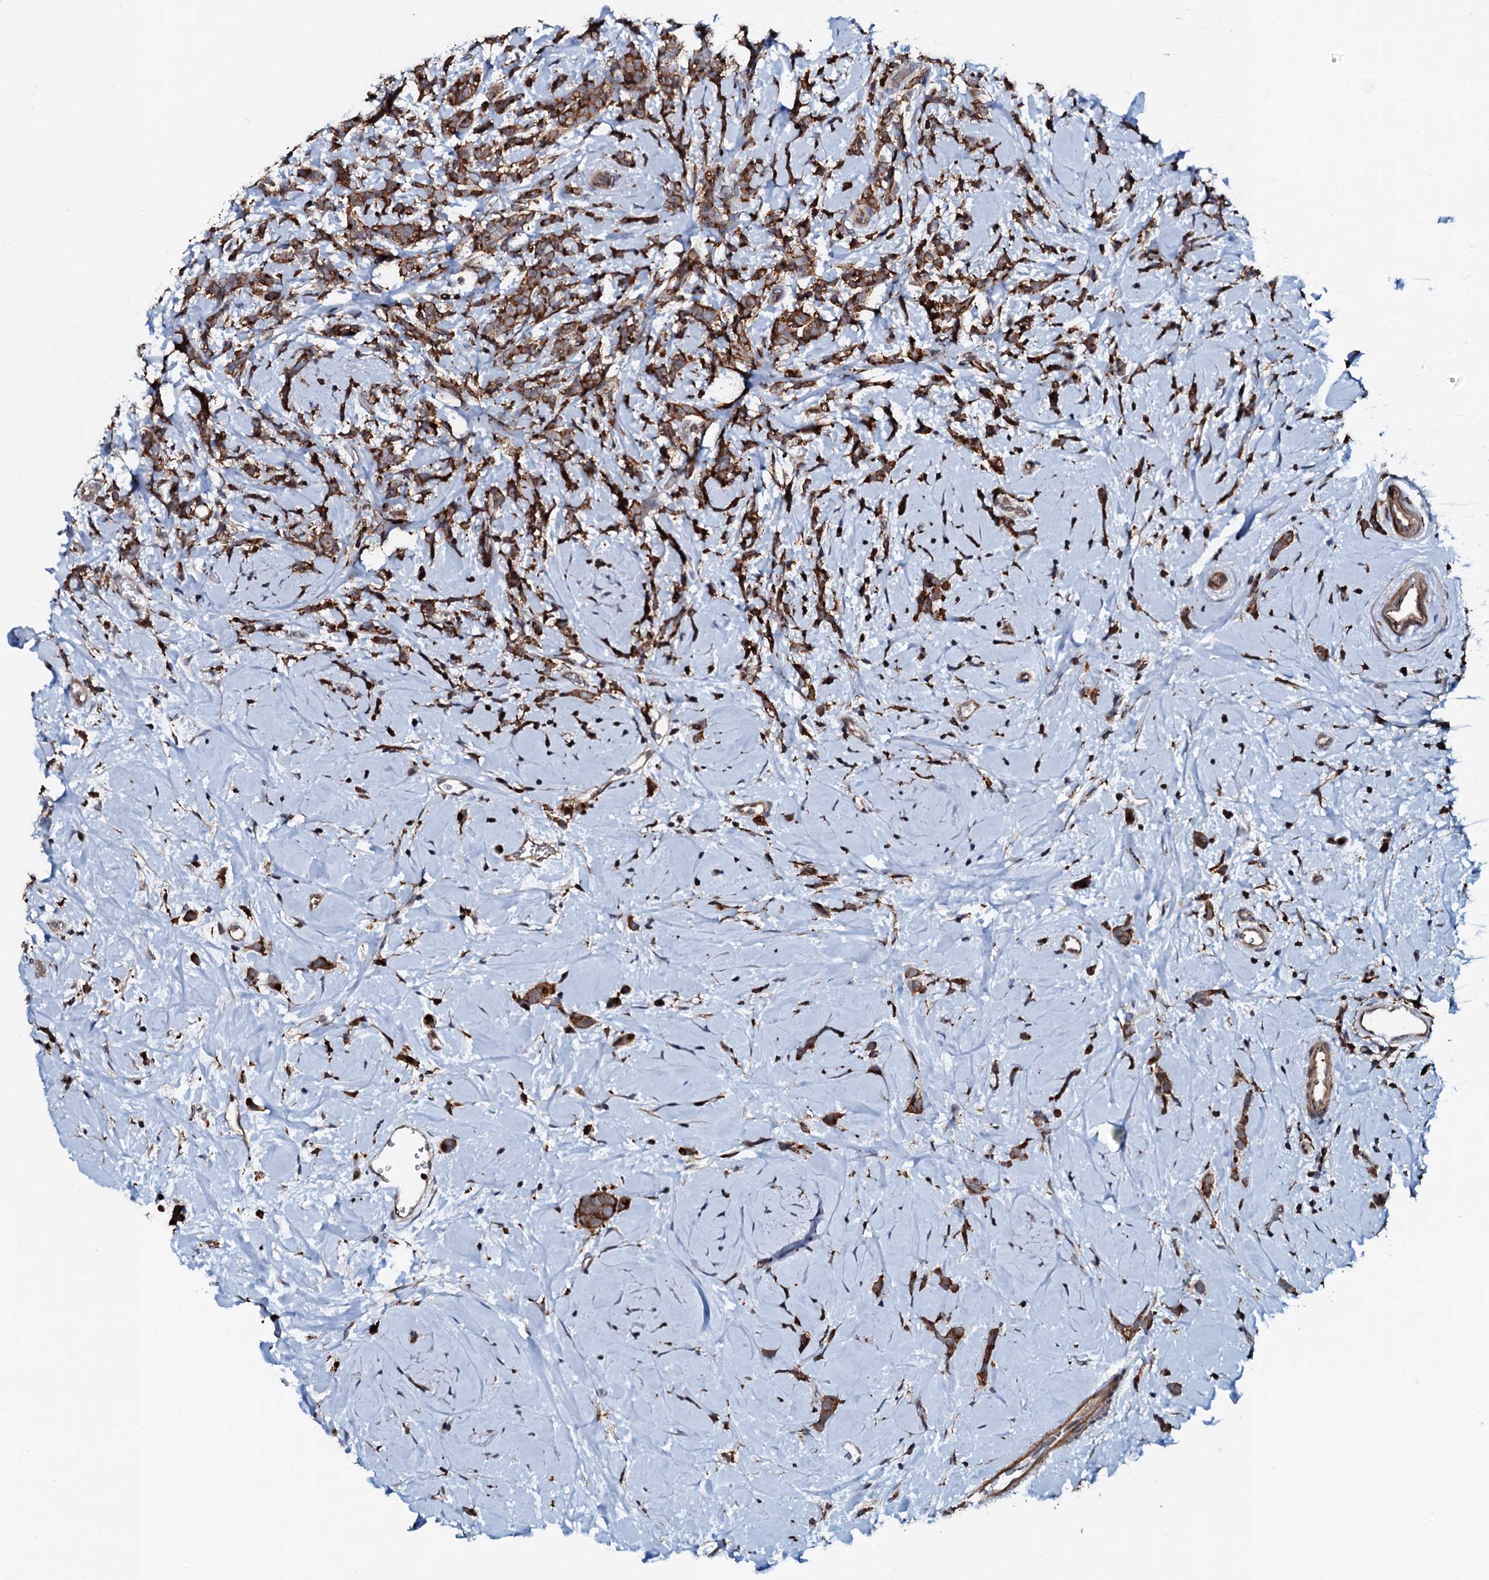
{"staining": {"intensity": "strong", "quantity": ">75%", "location": "cytoplasmic/membranous"}, "tissue": "breast cancer", "cell_type": "Tumor cells", "image_type": "cancer", "snomed": [{"axis": "morphology", "description": "Lobular carcinoma"}, {"axis": "topography", "description": "Breast"}], "caption": "This micrograph shows immunohistochemistry staining of breast cancer (lobular carcinoma), with high strong cytoplasmic/membranous positivity in about >75% of tumor cells.", "gene": "VAMP8", "patient": {"sex": "female", "age": 58}}